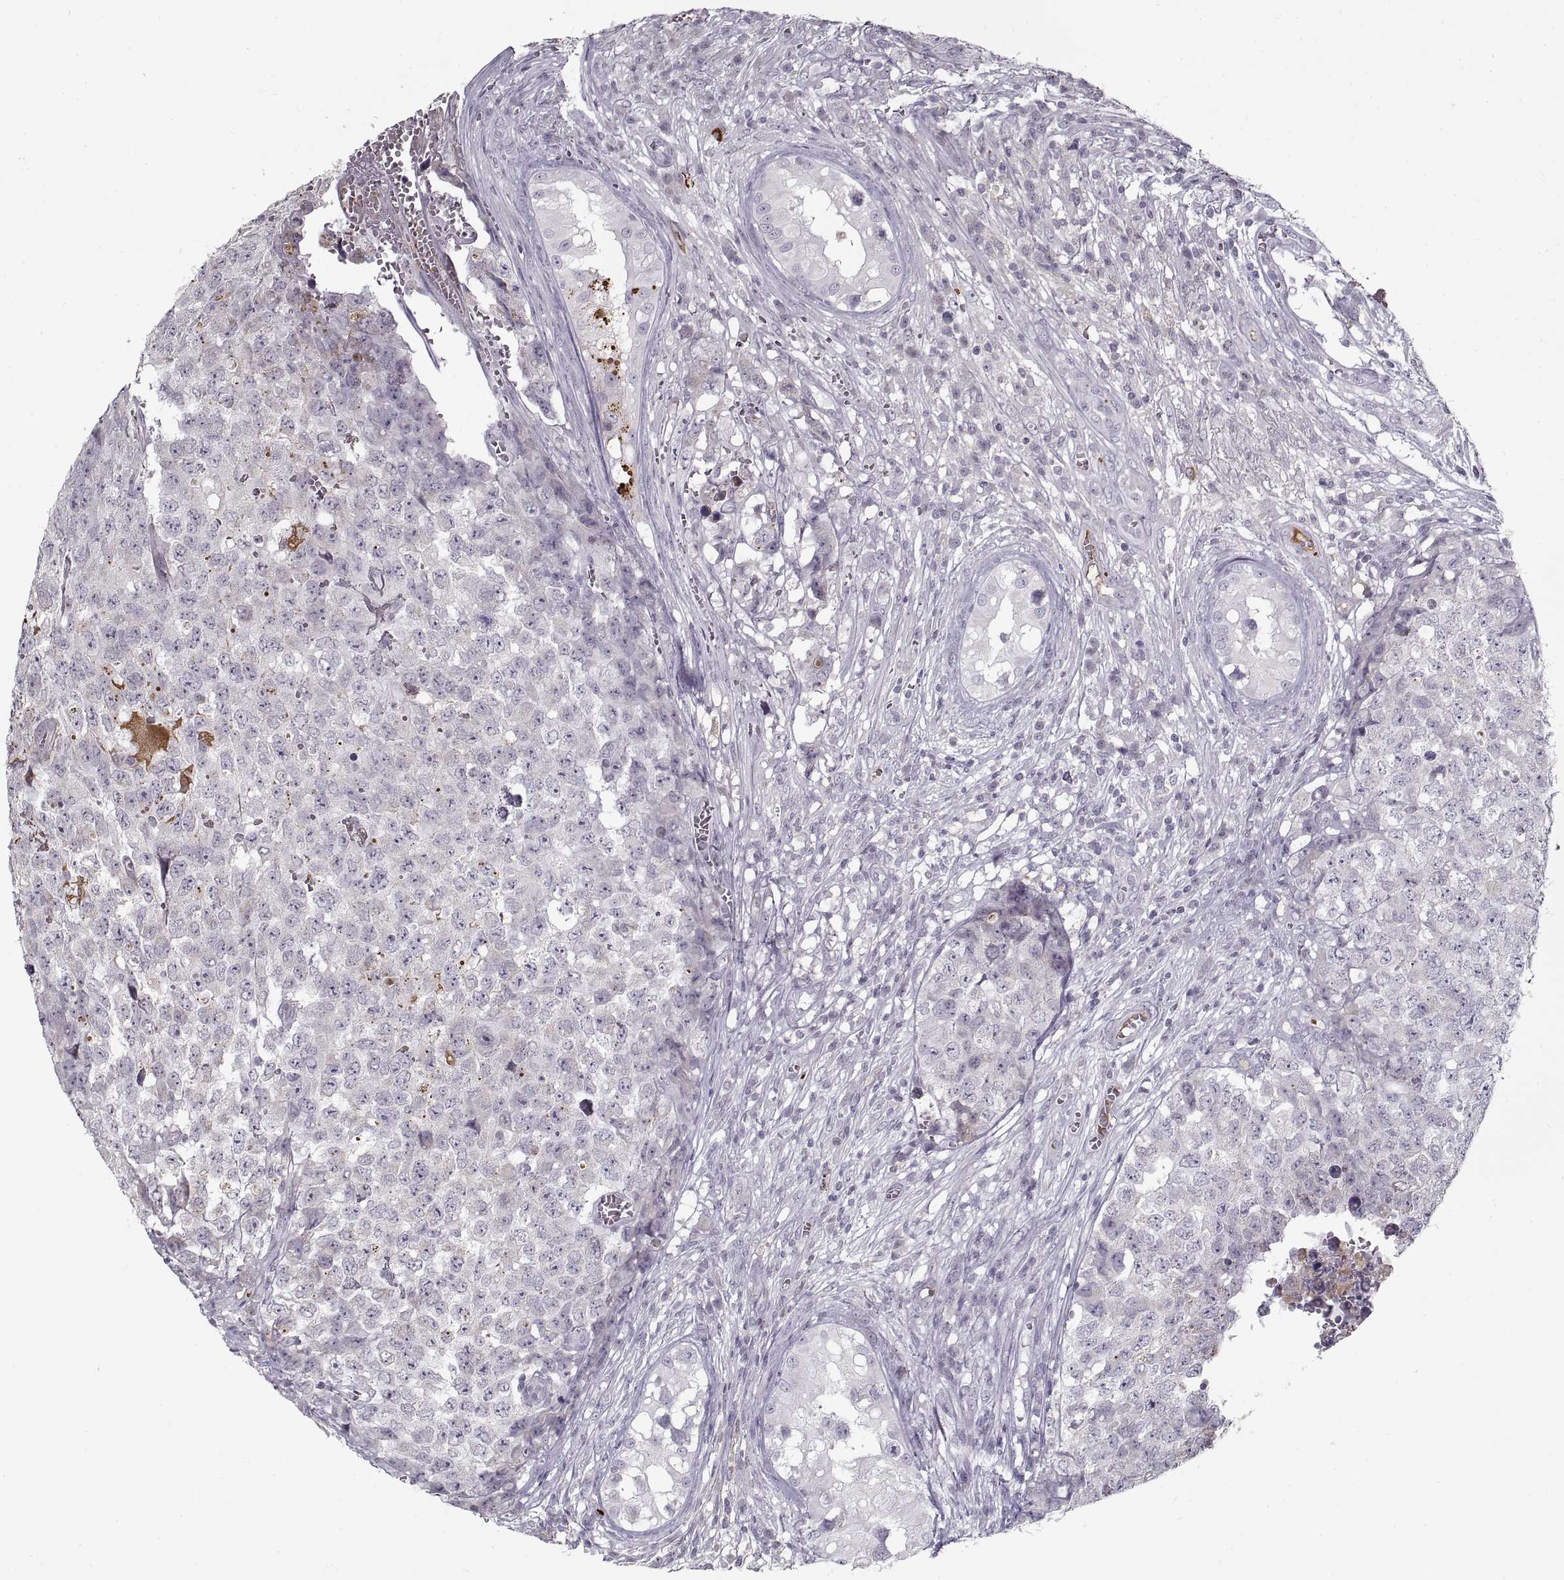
{"staining": {"intensity": "negative", "quantity": "none", "location": "none"}, "tissue": "testis cancer", "cell_type": "Tumor cells", "image_type": "cancer", "snomed": [{"axis": "morphology", "description": "Carcinoma, Embryonal, NOS"}, {"axis": "topography", "description": "Testis"}], "caption": "An immunohistochemistry histopathology image of testis cancer is shown. There is no staining in tumor cells of testis cancer. The staining is performed using DAB brown chromogen with nuclei counter-stained in using hematoxylin.", "gene": "GAD2", "patient": {"sex": "male", "age": 23}}